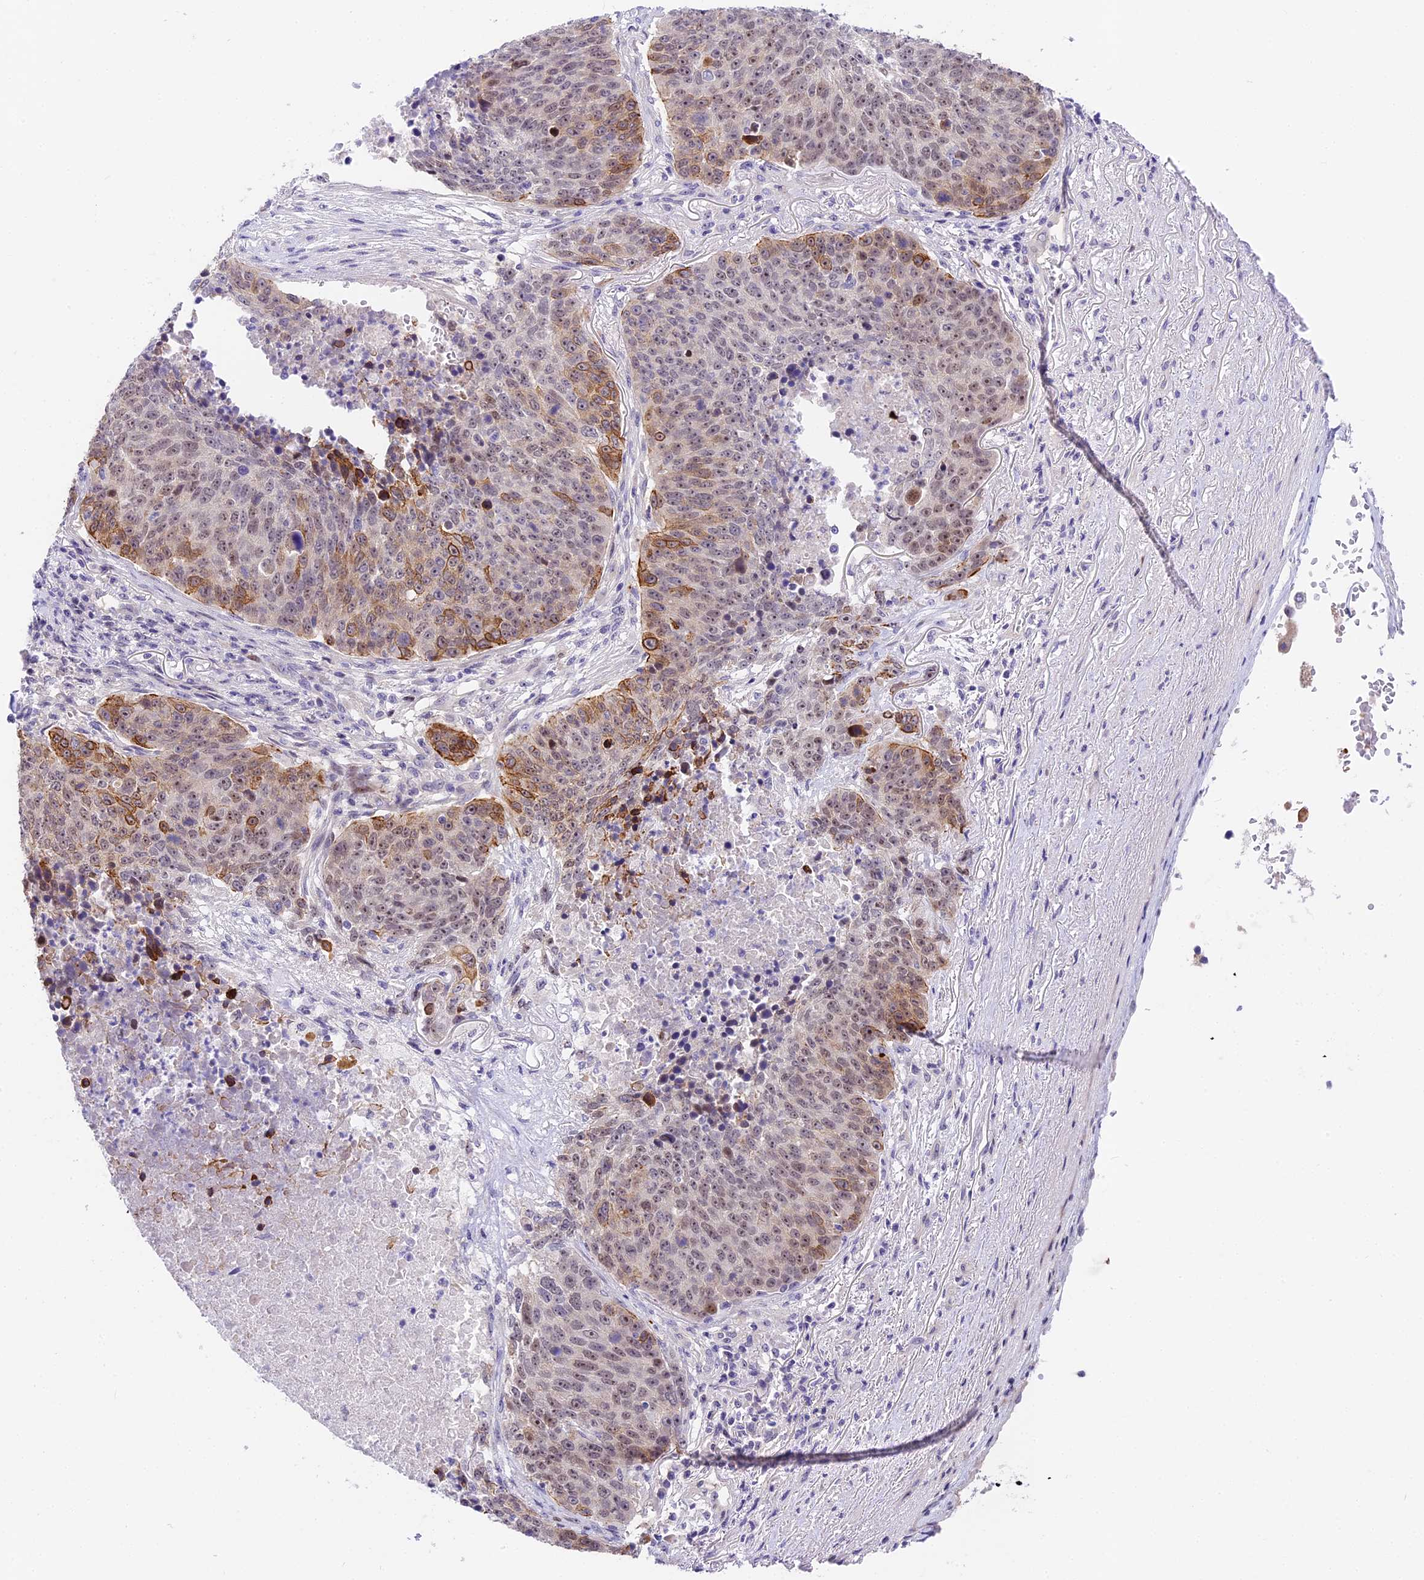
{"staining": {"intensity": "moderate", "quantity": "25%-75%", "location": "cytoplasmic/membranous,nuclear"}, "tissue": "lung cancer", "cell_type": "Tumor cells", "image_type": "cancer", "snomed": [{"axis": "morphology", "description": "Normal tissue, NOS"}, {"axis": "morphology", "description": "Squamous cell carcinoma, NOS"}, {"axis": "topography", "description": "Lymph node"}, {"axis": "topography", "description": "Lung"}], "caption": "The micrograph shows immunohistochemical staining of lung cancer. There is moderate cytoplasmic/membranous and nuclear expression is identified in approximately 25%-75% of tumor cells. The staining was performed using DAB to visualize the protein expression in brown, while the nuclei were stained in blue with hematoxylin (Magnification: 20x).", "gene": "MIDN", "patient": {"sex": "male", "age": 66}}